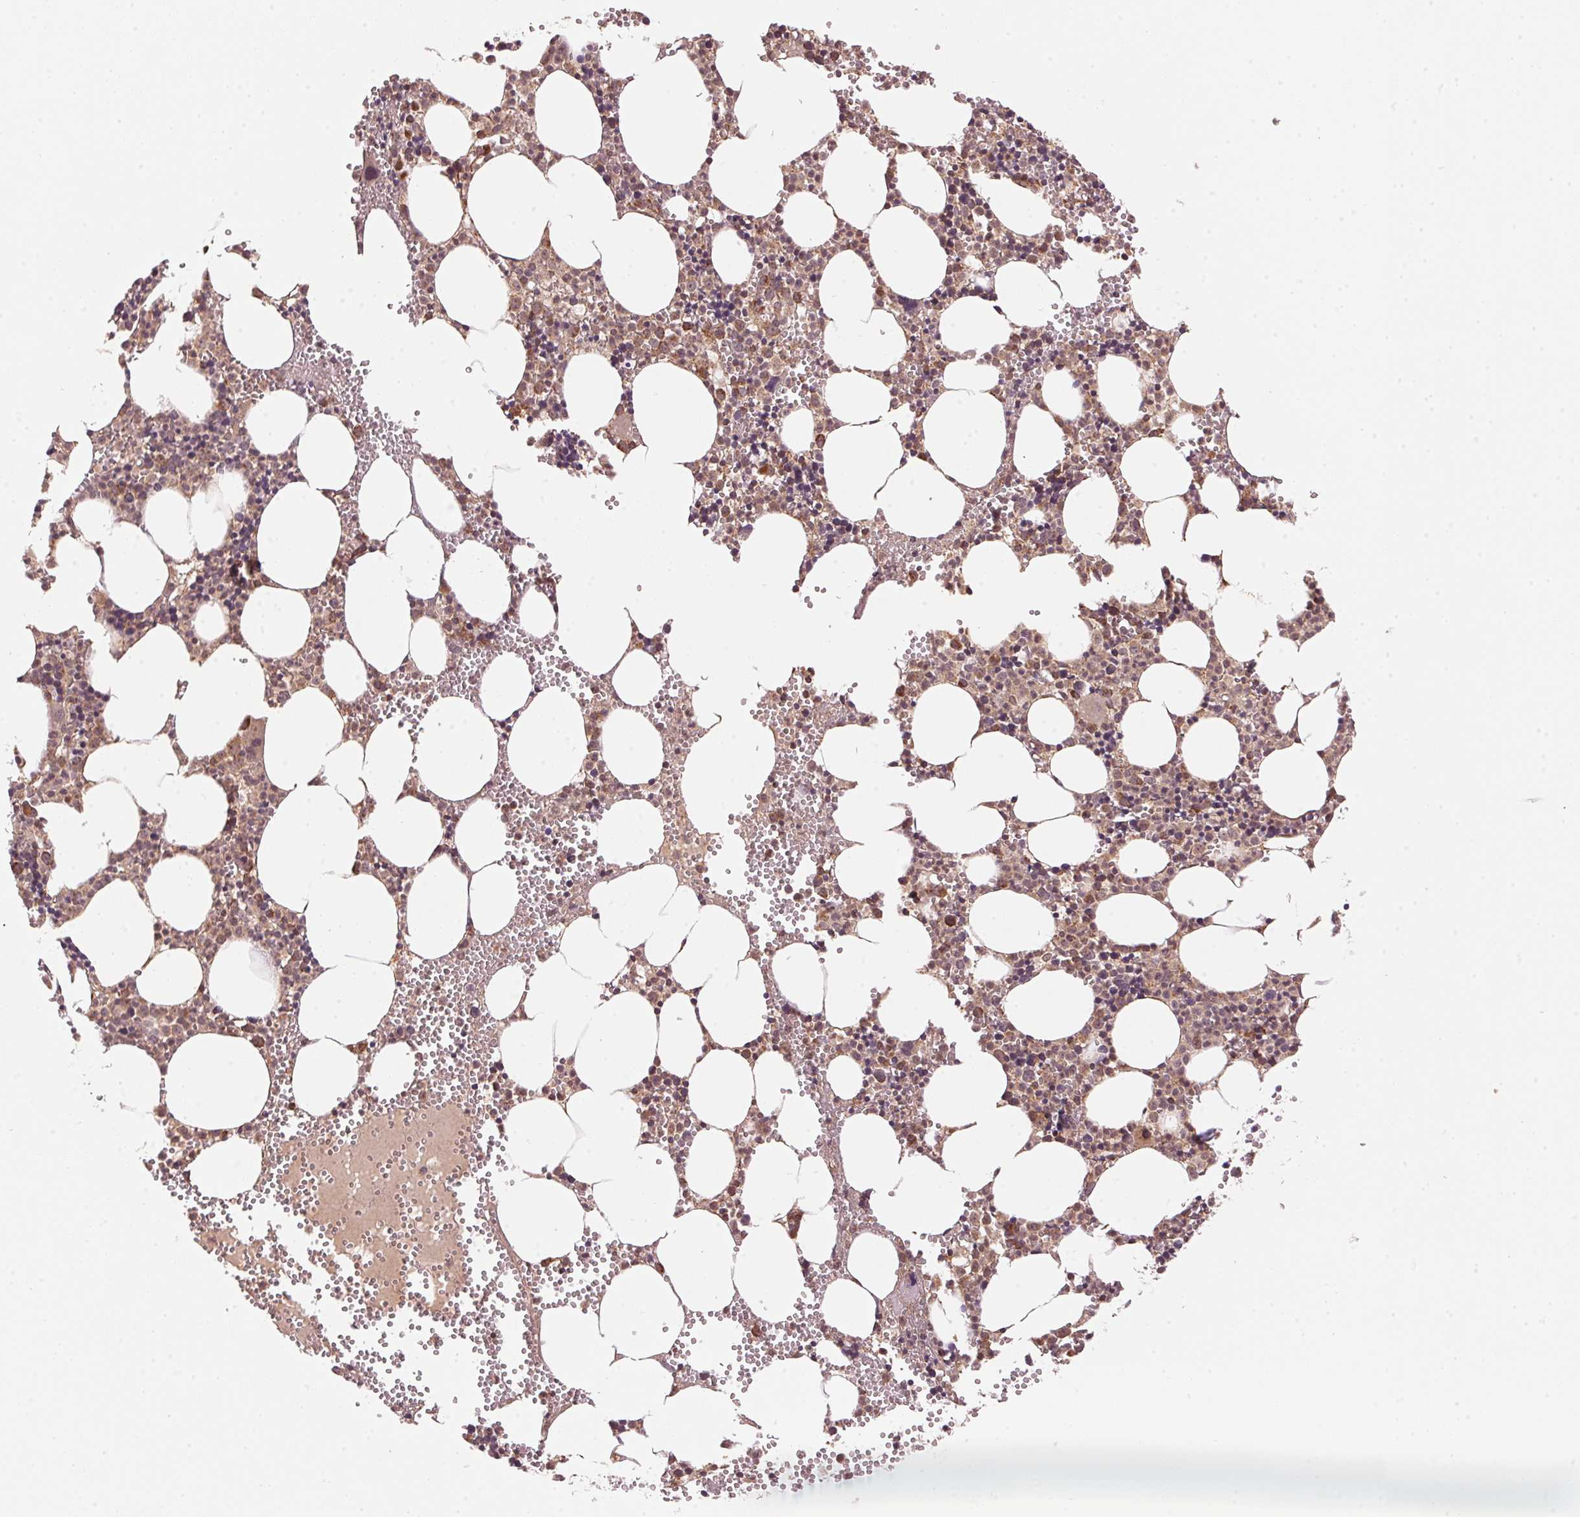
{"staining": {"intensity": "moderate", "quantity": "25%-75%", "location": "cytoplasmic/membranous"}, "tissue": "bone marrow", "cell_type": "Hematopoietic cells", "image_type": "normal", "snomed": [{"axis": "morphology", "description": "Normal tissue, NOS"}, {"axis": "topography", "description": "Bone marrow"}], "caption": "Protein expression analysis of unremarkable bone marrow exhibits moderate cytoplasmic/membranous positivity in approximately 25%-75% of hematopoietic cells.", "gene": "ARHGAP6", "patient": {"sex": "male", "age": 89}}